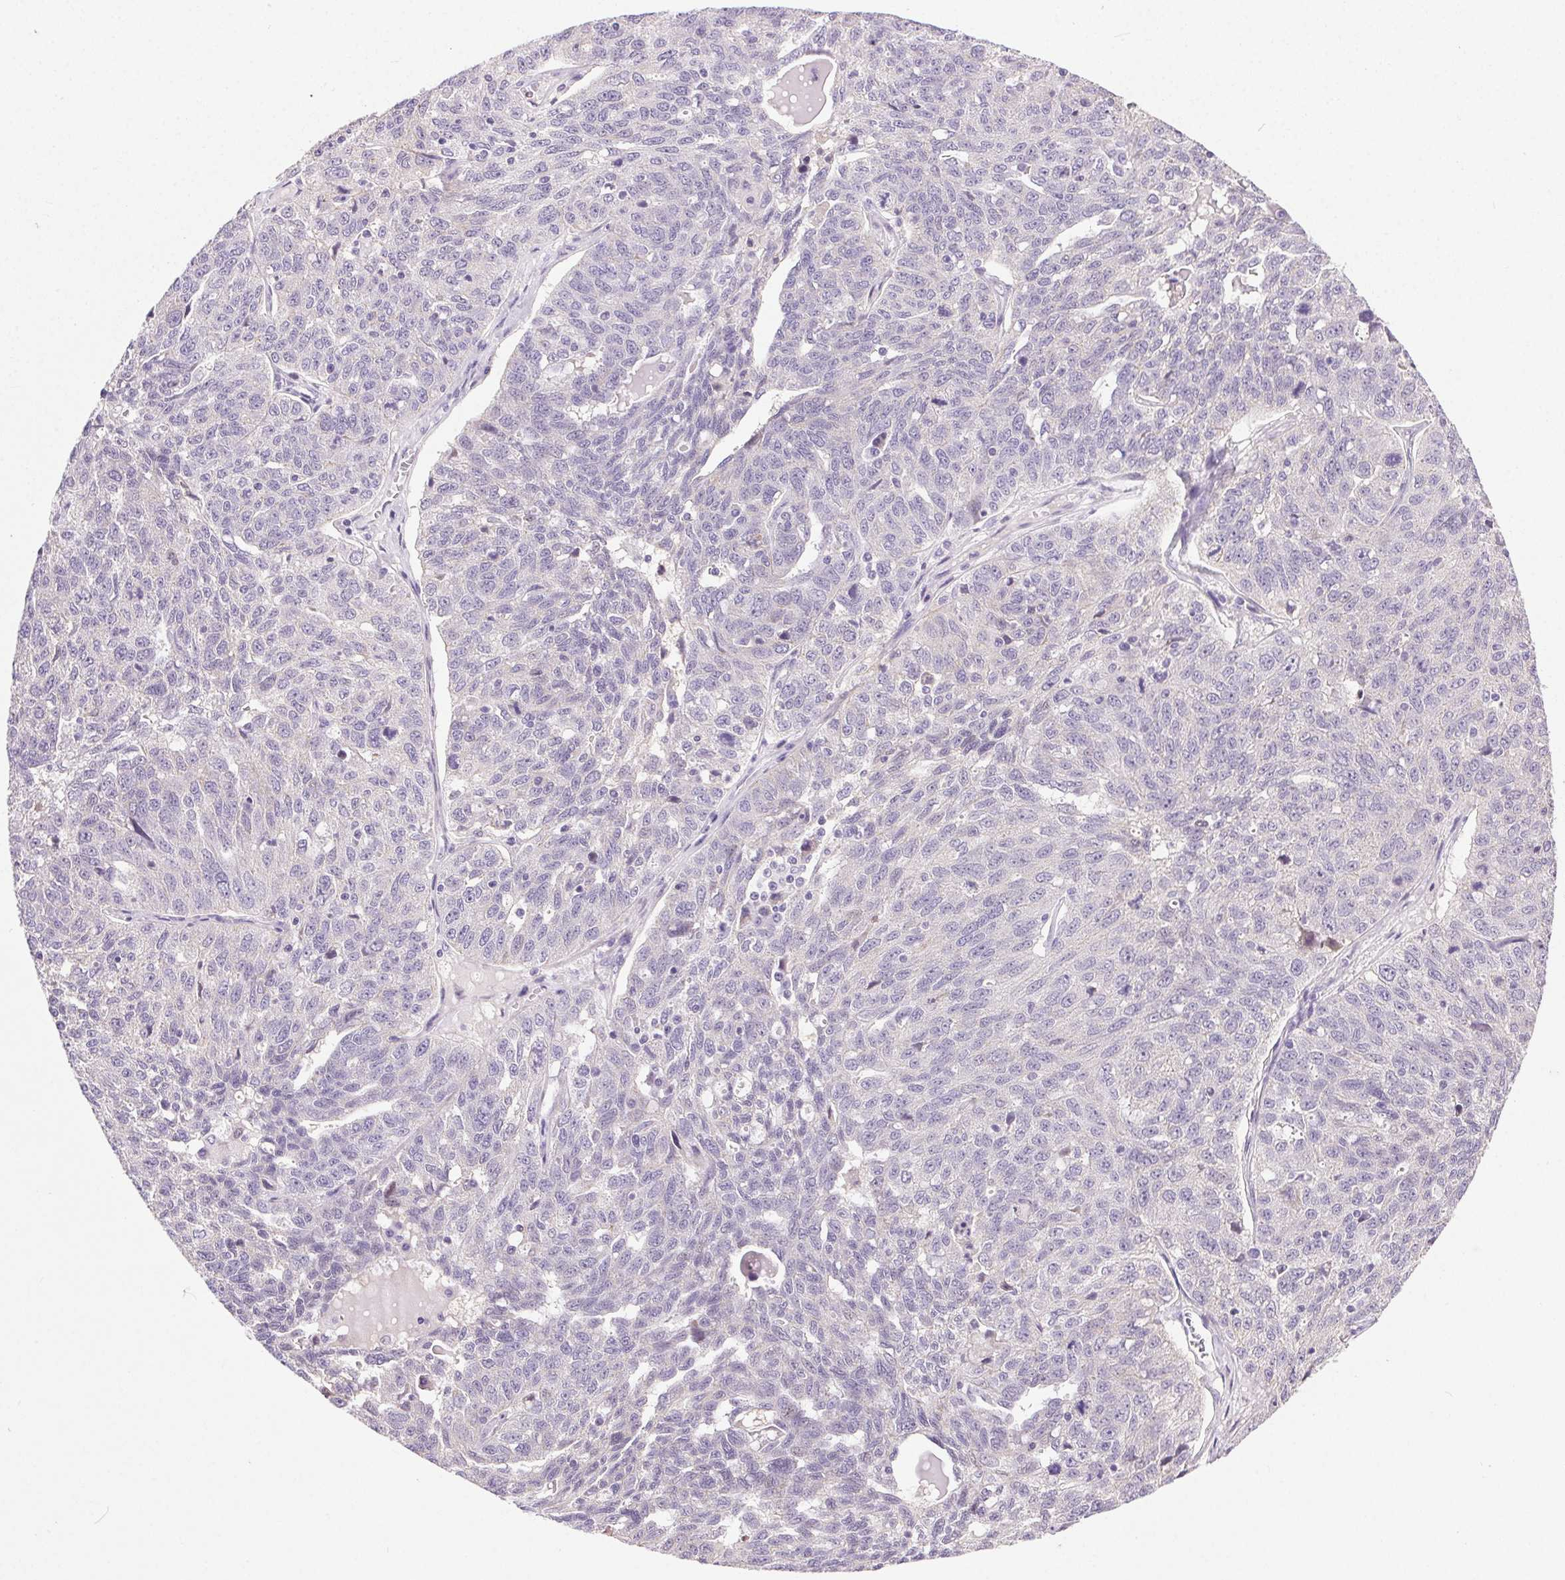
{"staining": {"intensity": "negative", "quantity": "none", "location": "none"}, "tissue": "ovarian cancer", "cell_type": "Tumor cells", "image_type": "cancer", "snomed": [{"axis": "morphology", "description": "Cystadenocarcinoma, serous, NOS"}, {"axis": "topography", "description": "Ovary"}], "caption": "DAB immunohistochemical staining of ovarian serous cystadenocarcinoma demonstrates no significant staining in tumor cells.", "gene": "SYT11", "patient": {"sex": "female", "age": 71}}